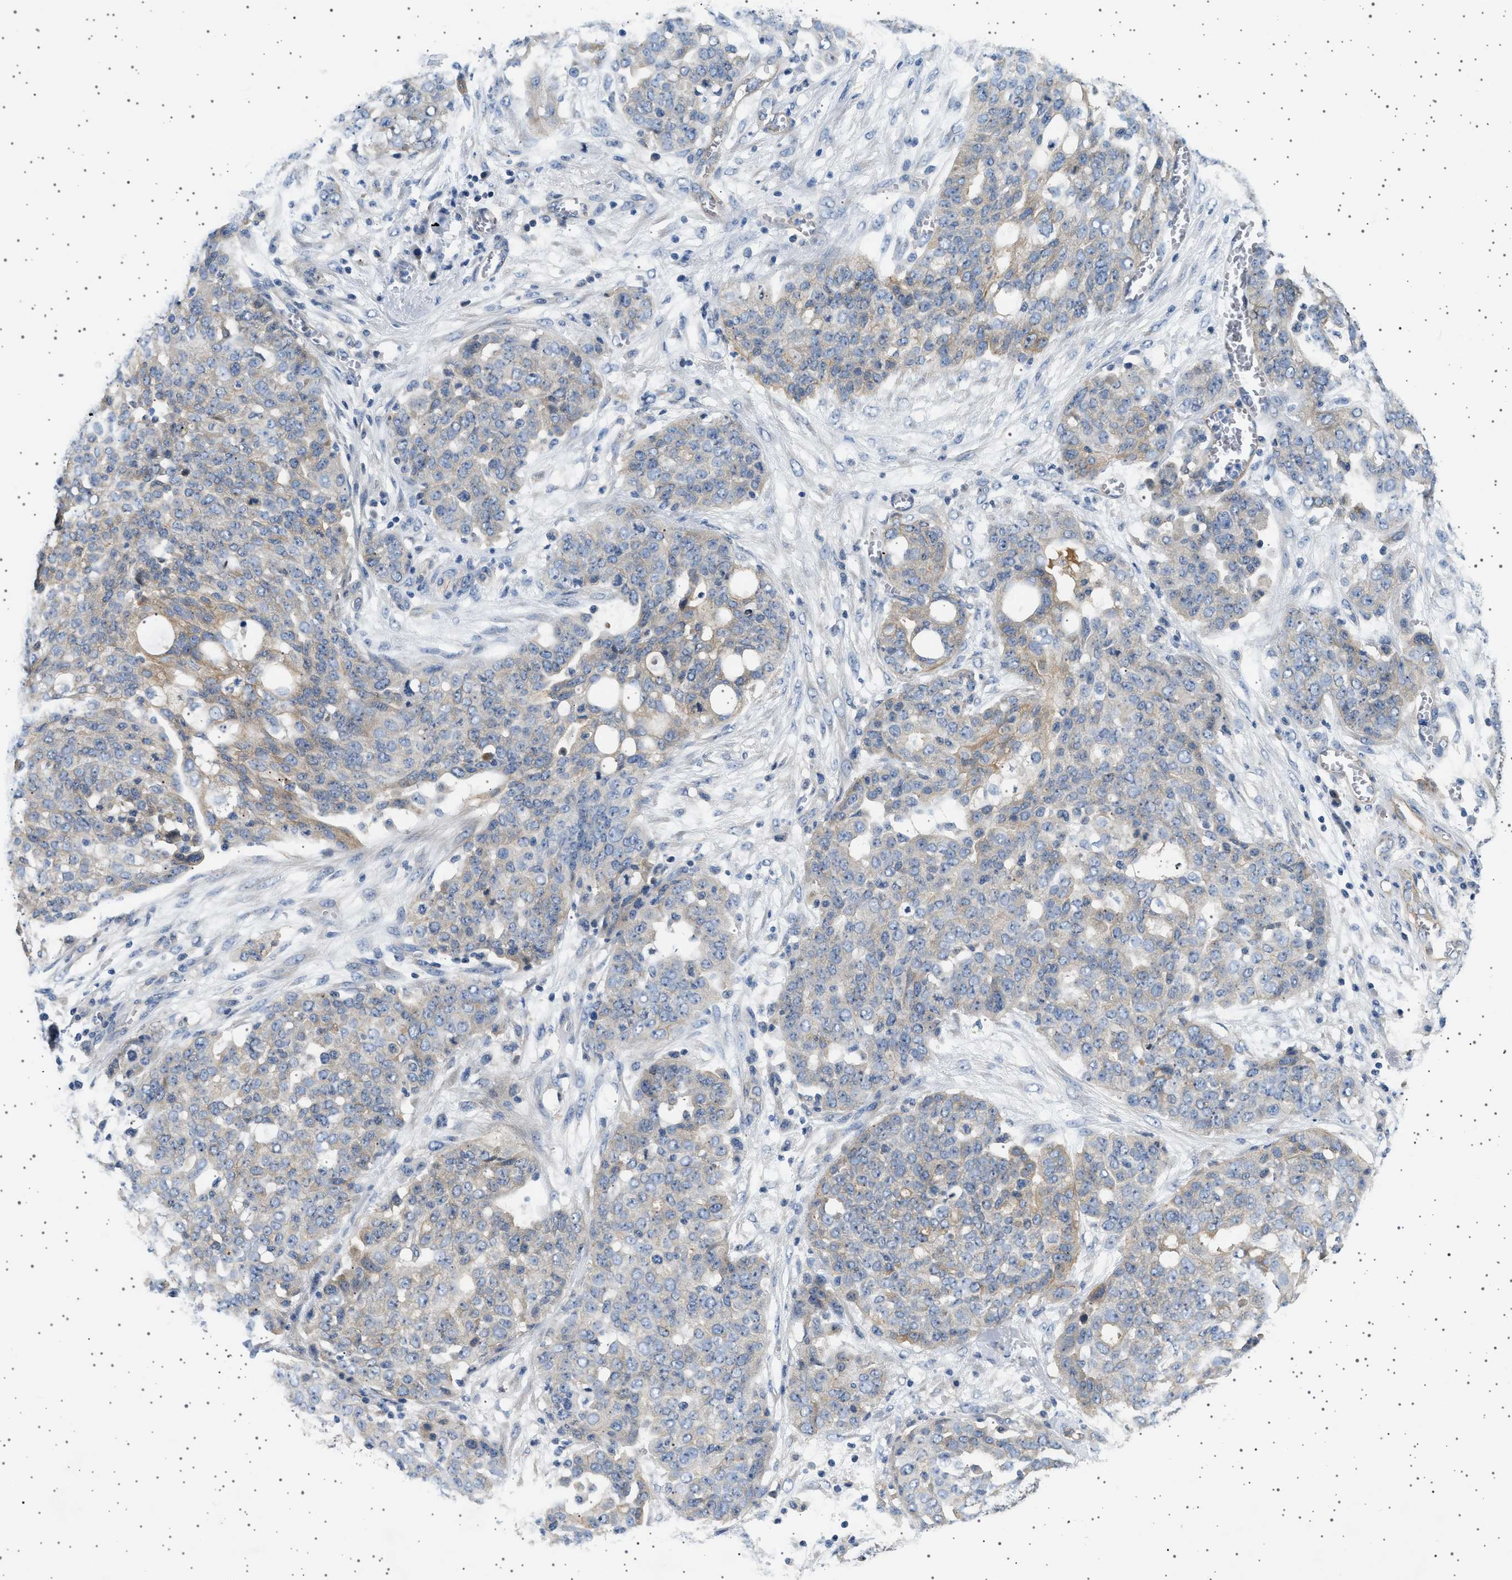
{"staining": {"intensity": "weak", "quantity": ">75%", "location": "cytoplasmic/membranous"}, "tissue": "ovarian cancer", "cell_type": "Tumor cells", "image_type": "cancer", "snomed": [{"axis": "morphology", "description": "Cystadenocarcinoma, serous, NOS"}, {"axis": "topography", "description": "Soft tissue"}, {"axis": "topography", "description": "Ovary"}], "caption": "This image demonstrates immunohistochemistry staining of serous cystadenocarcinoma (ovarian), with low weak cytoplasmic/membranous positivity in approximately >75% of tumor cells.", "gene": "PLPP6", "patient": {"sex": "female", "age": 57}}